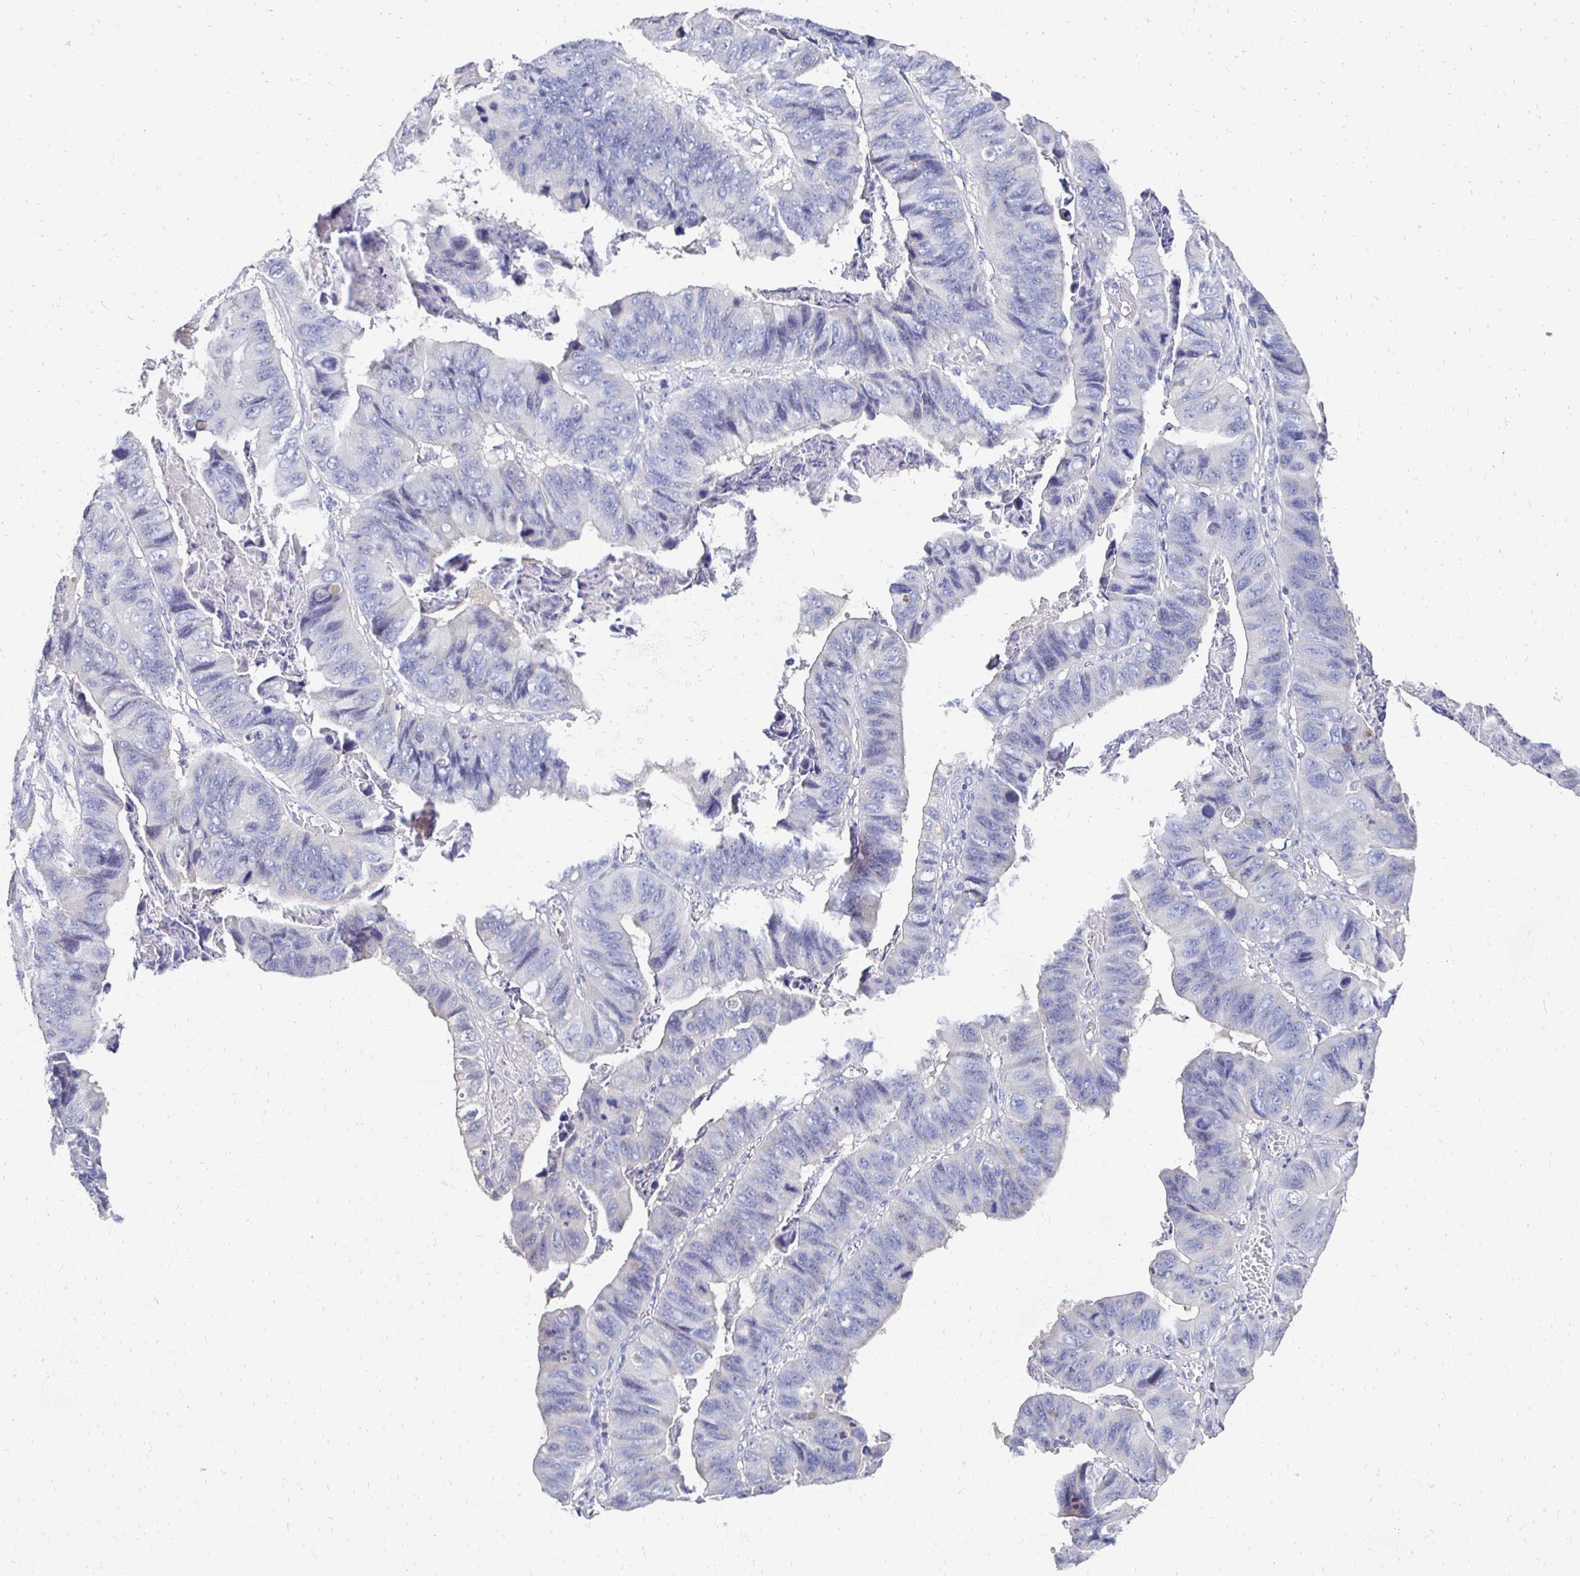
{"staining": {"intensity": "negative", "quantity": "none", "location": "none"}, "tissue": "stomach cancer", "cell_type": "Tumor cells", "image_type": "cancer", "snomed": [{"axis": "morphology", "description": "Adenocarcinoma, NOS"}, {"axis": "topography", "description": "Stomach, lower"}], "caption": "A photomicrograph of human adenocarcinoma (stomach) is negative for staining in tumor cells.", "gene": "SYCP3", "patient": {"sex": "male", "age": 77}}